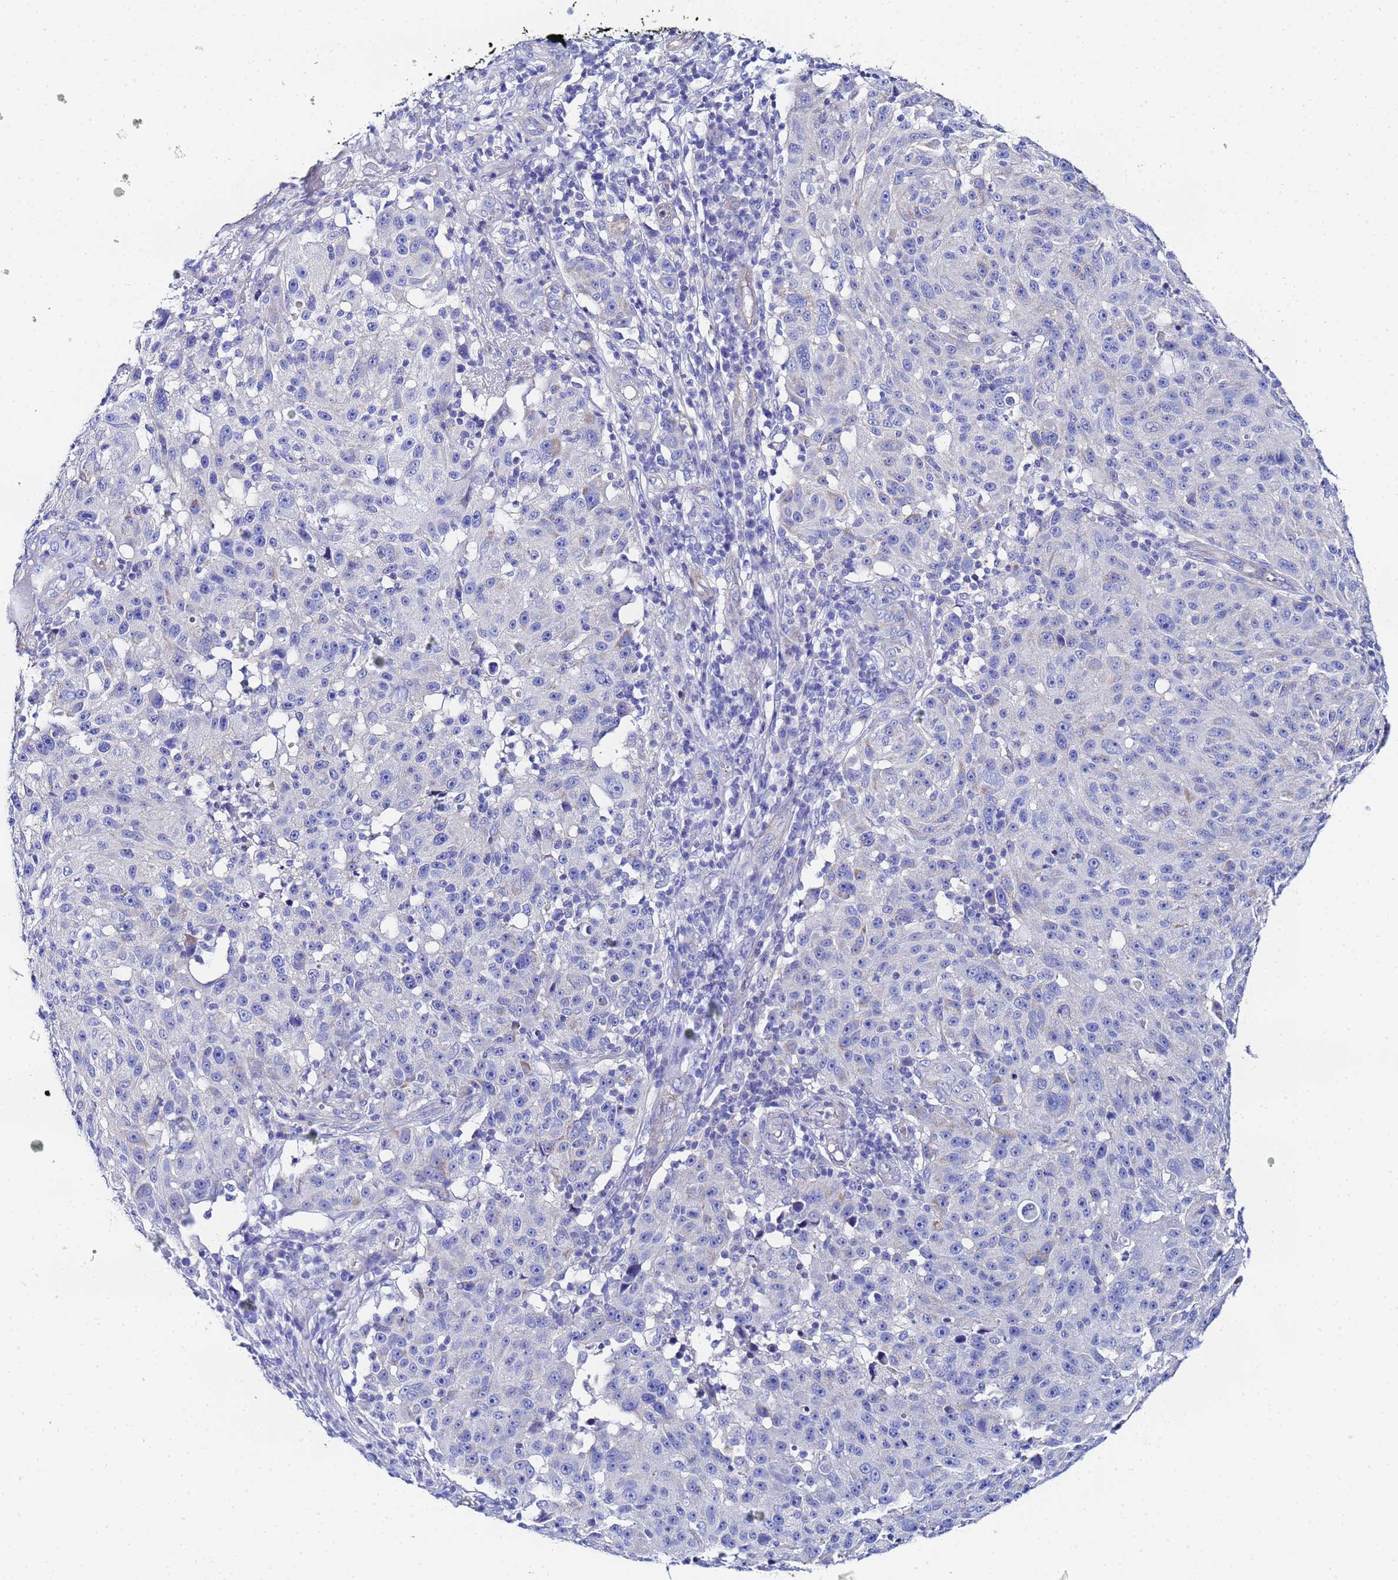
{"staining": {"intensity": "negative", "quantity": "none", "location": "none"}, "tissue": "melanoma", "cell_type": "Tumor cells", "image_type": "cancer", "snomed": [{"axis": "morphology", "description": "Malignant melanoma, NOS"}, {"axis": "topography", "description": "Skin"}], "caption": "IHC histopathology image of human malignant melanoma stained for a protein (brown), which demonstrates no positivity in tumor cells.", "gene": "RAB39B", "patient": {"sex": "male", "age": 53}}